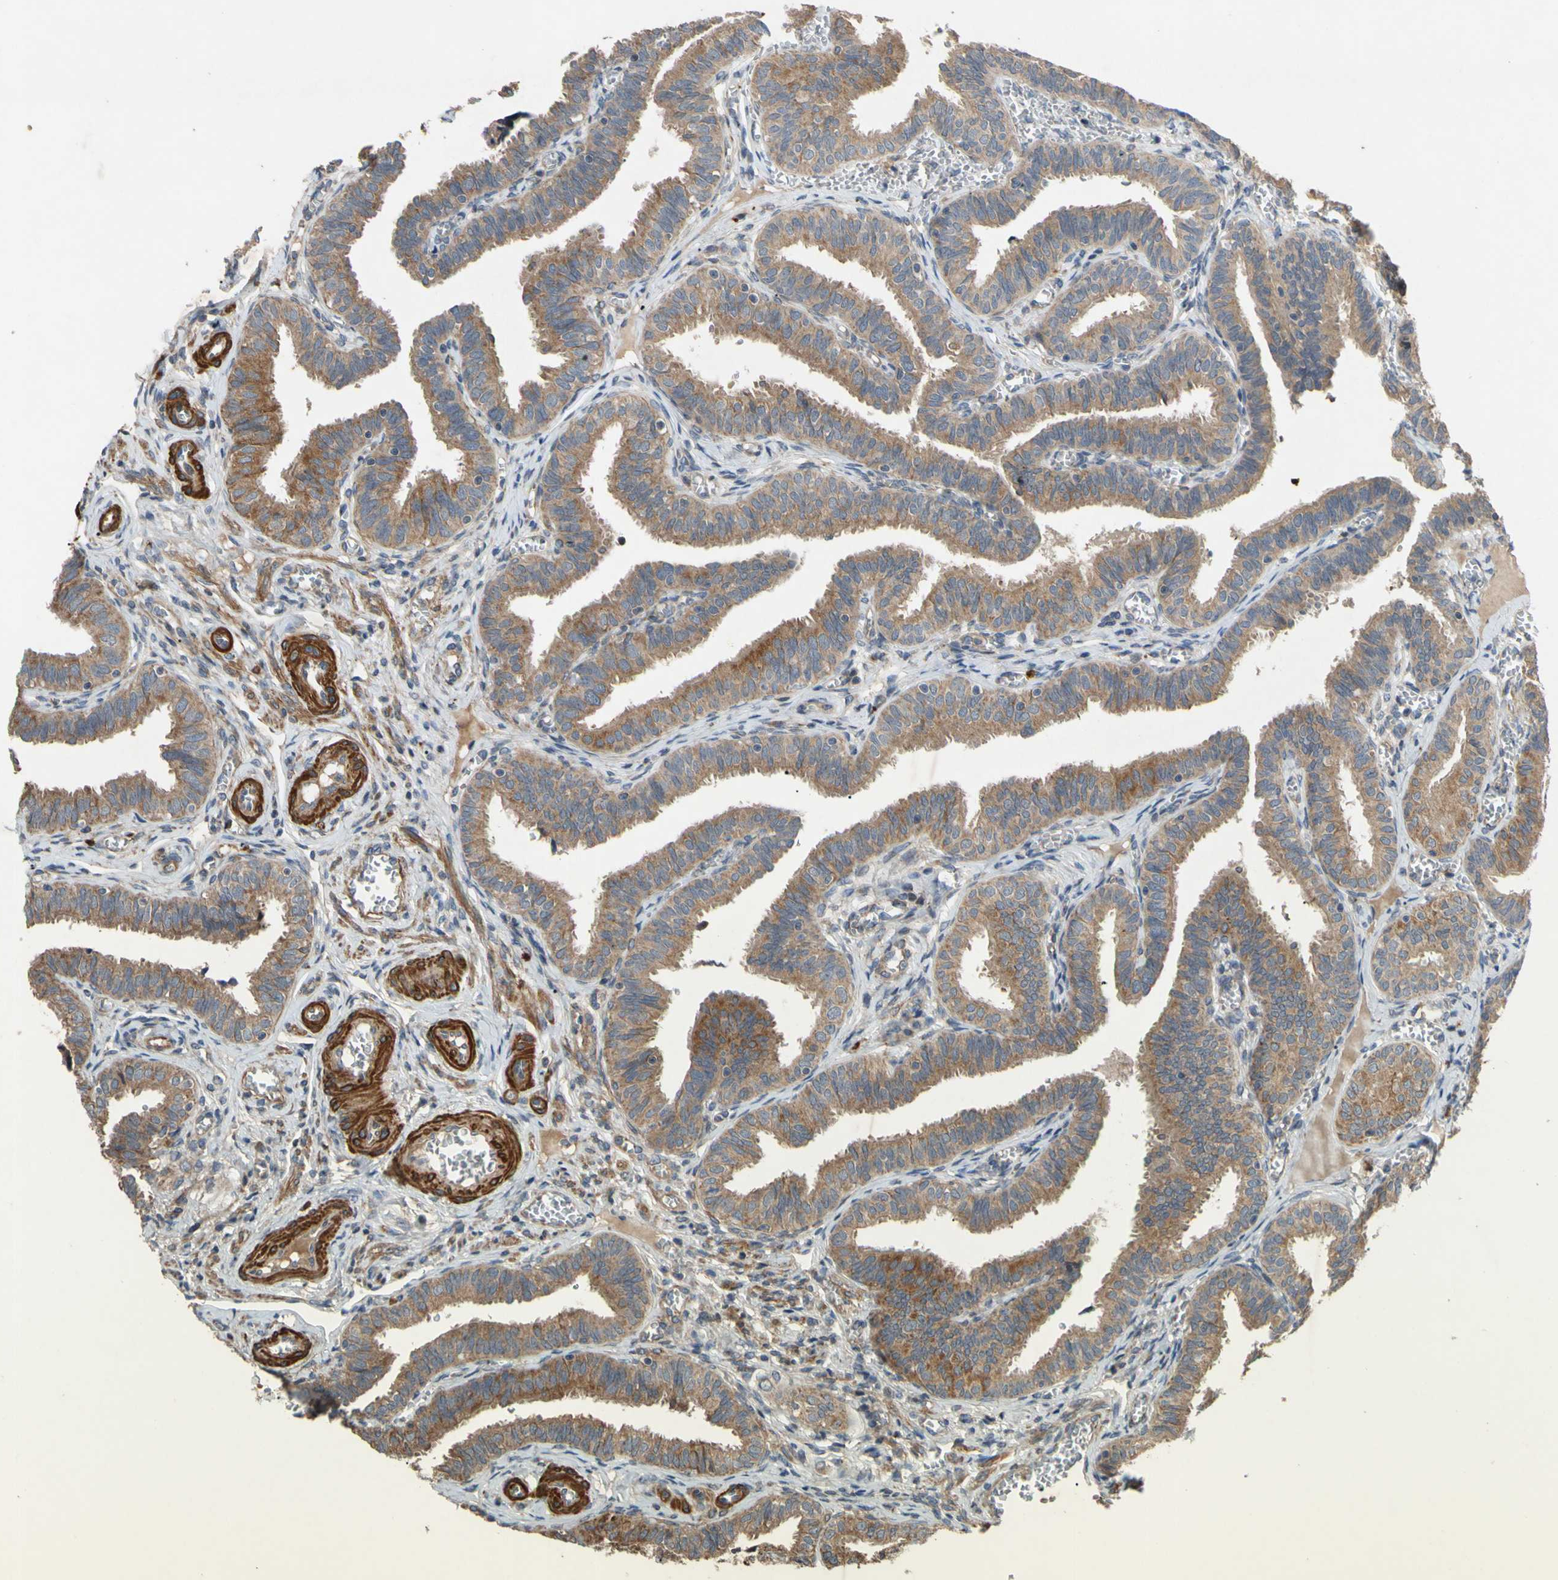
{"staining": {"intensity": "moderate", "quantity": ">75%", "location": "cytoplasmic/membranous"}, "tissue": "fallopian tube", "cell_type": "Glandular cells", "image_type": "normal", "snomed": [{"axis": "morphology", "description": "Normal tissue, NOS"}, {"axis": "topography", "description": "Fallopian tube"}], "caption": "Protein staining reveals moderate cytoplasmic/membranous positivity in about >75% of glandular cells in unremarkable fallopian tube.", "gene": "PARD6A", "patient": {"sex": "female", "age": 46}}